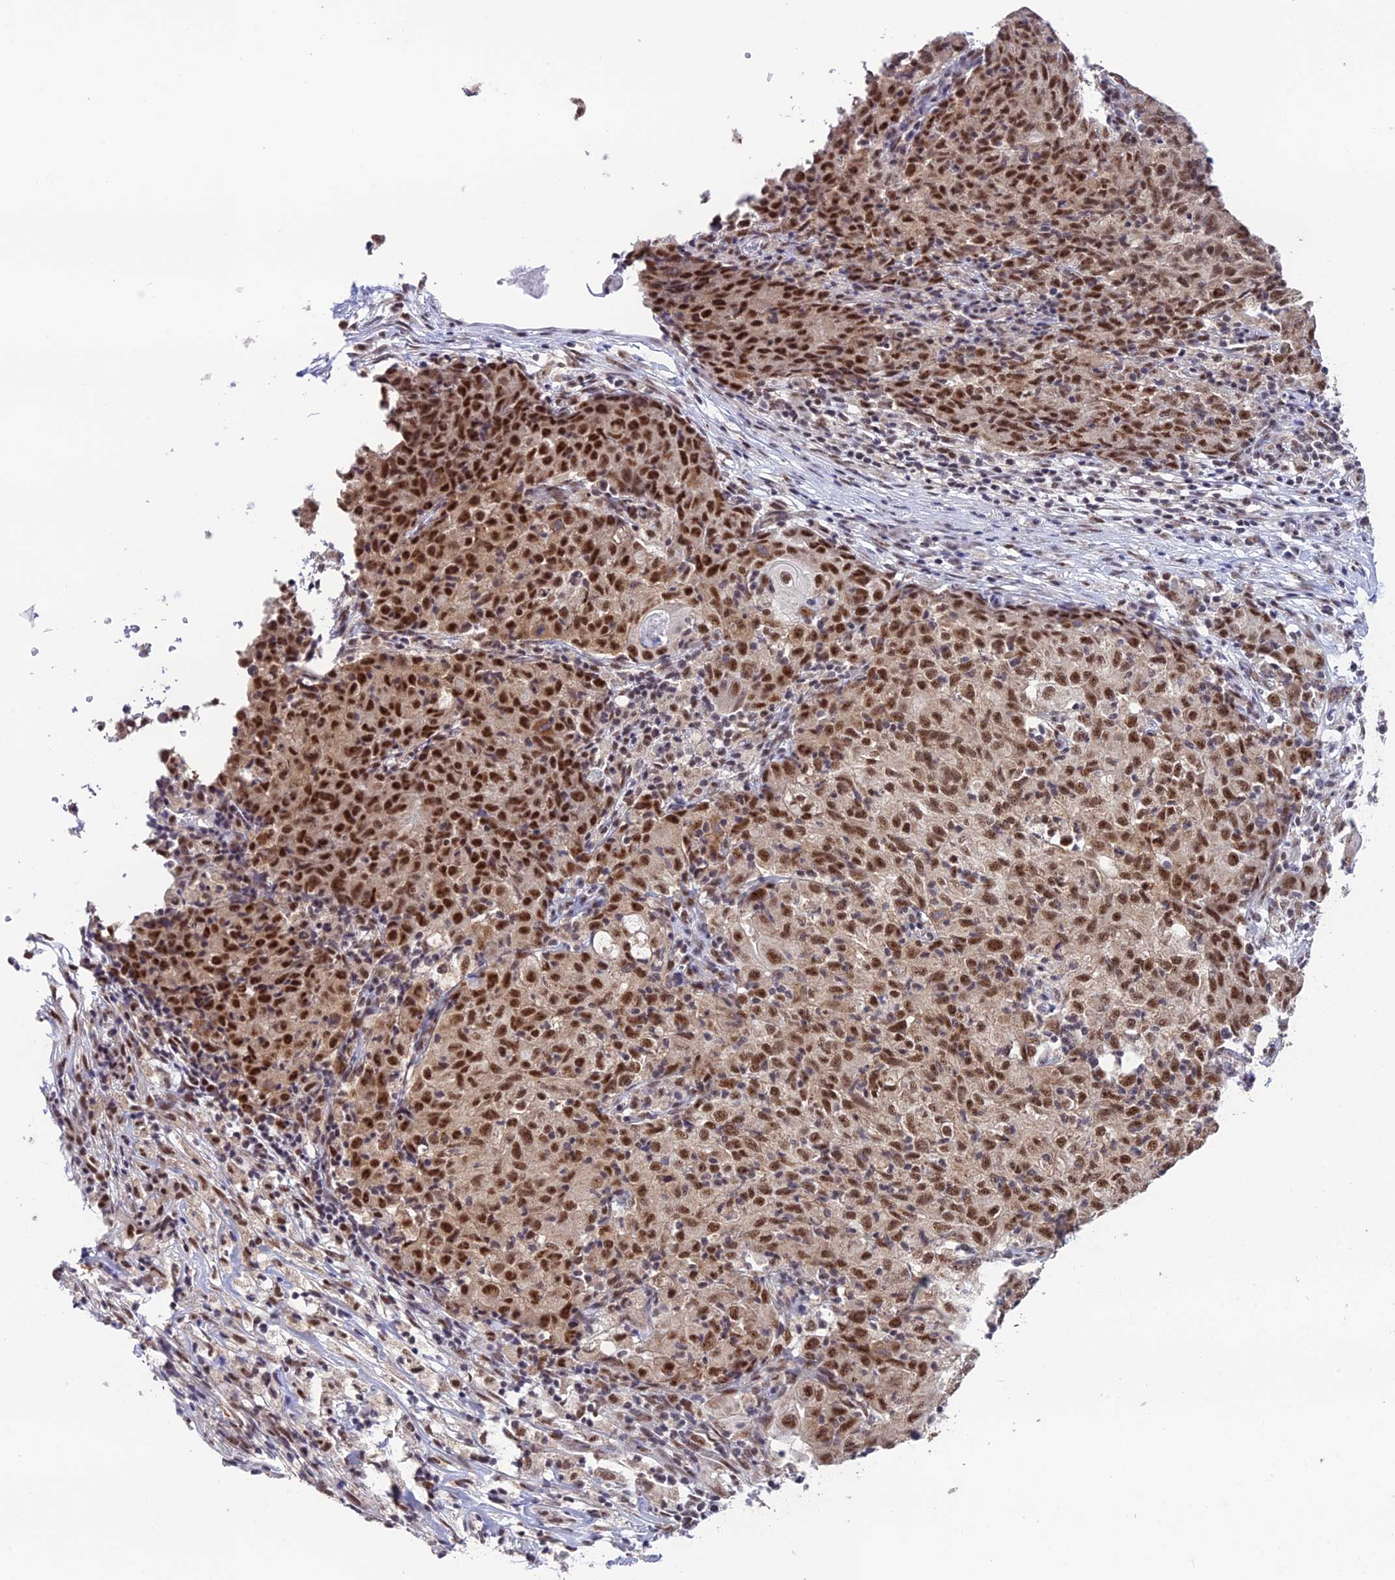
{"staining": {"intensity": "moderate", "quantity": ">75%", "location": "nuclear"}, "tissue": "ovarian cancer", "cell_type": "Tumor cells", "image_type": "cancer", "snomed": [{"axis": "morphology", "description": "Carcinoma, endometroid"}, {"axis": "topography", "description": "Ovary"}], "caption": "Endometroid carcinoma (ovarian) was stained to show a protein in brown. There is medium levels of moderate nuclear expression in approximately >75% of tumor cells. Ihc stains the protein of interest in brown and the nuclei are stained blue.", "gene": "THOC7", "patient": {"sex": "female", "age": 42}}